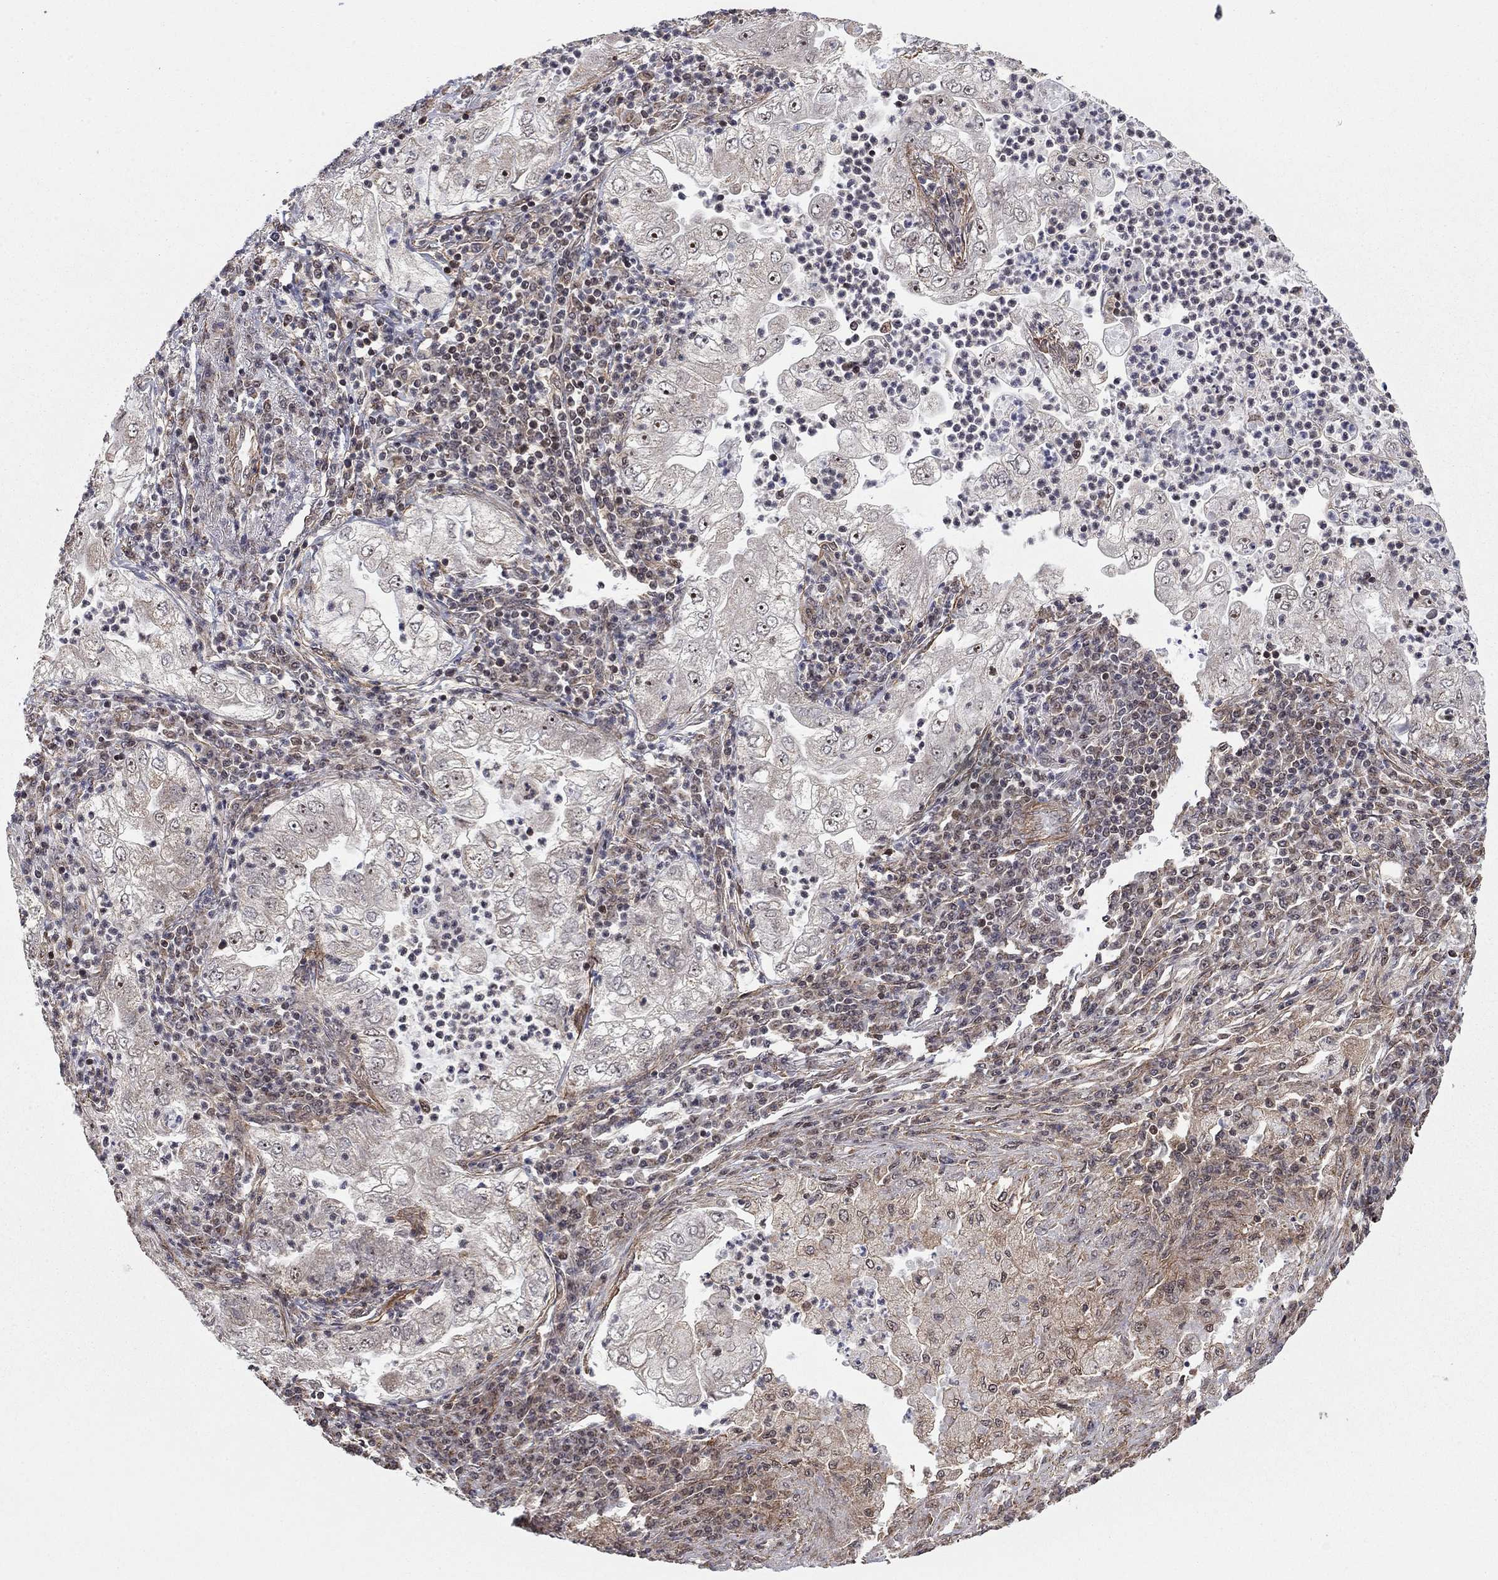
{"staining": {"intensity": "negative", "quantity": "none", "location": "none"}, "tissue": "lung cancer", "cell_type": "Tumor cells", "image_type": "cancer", "snomed": [{"axis": "morphology", "description": "Adenocarcinoma, NOS"}, {"axis": "topography", "description": "Lung"}], "caption": "This is an immunohistochemistry micrograph of human adenocarcinoma (lung). There is no expression in tumor cells.", "gene": "TDP1", "patient": {"sex": "female", "age": 73}}